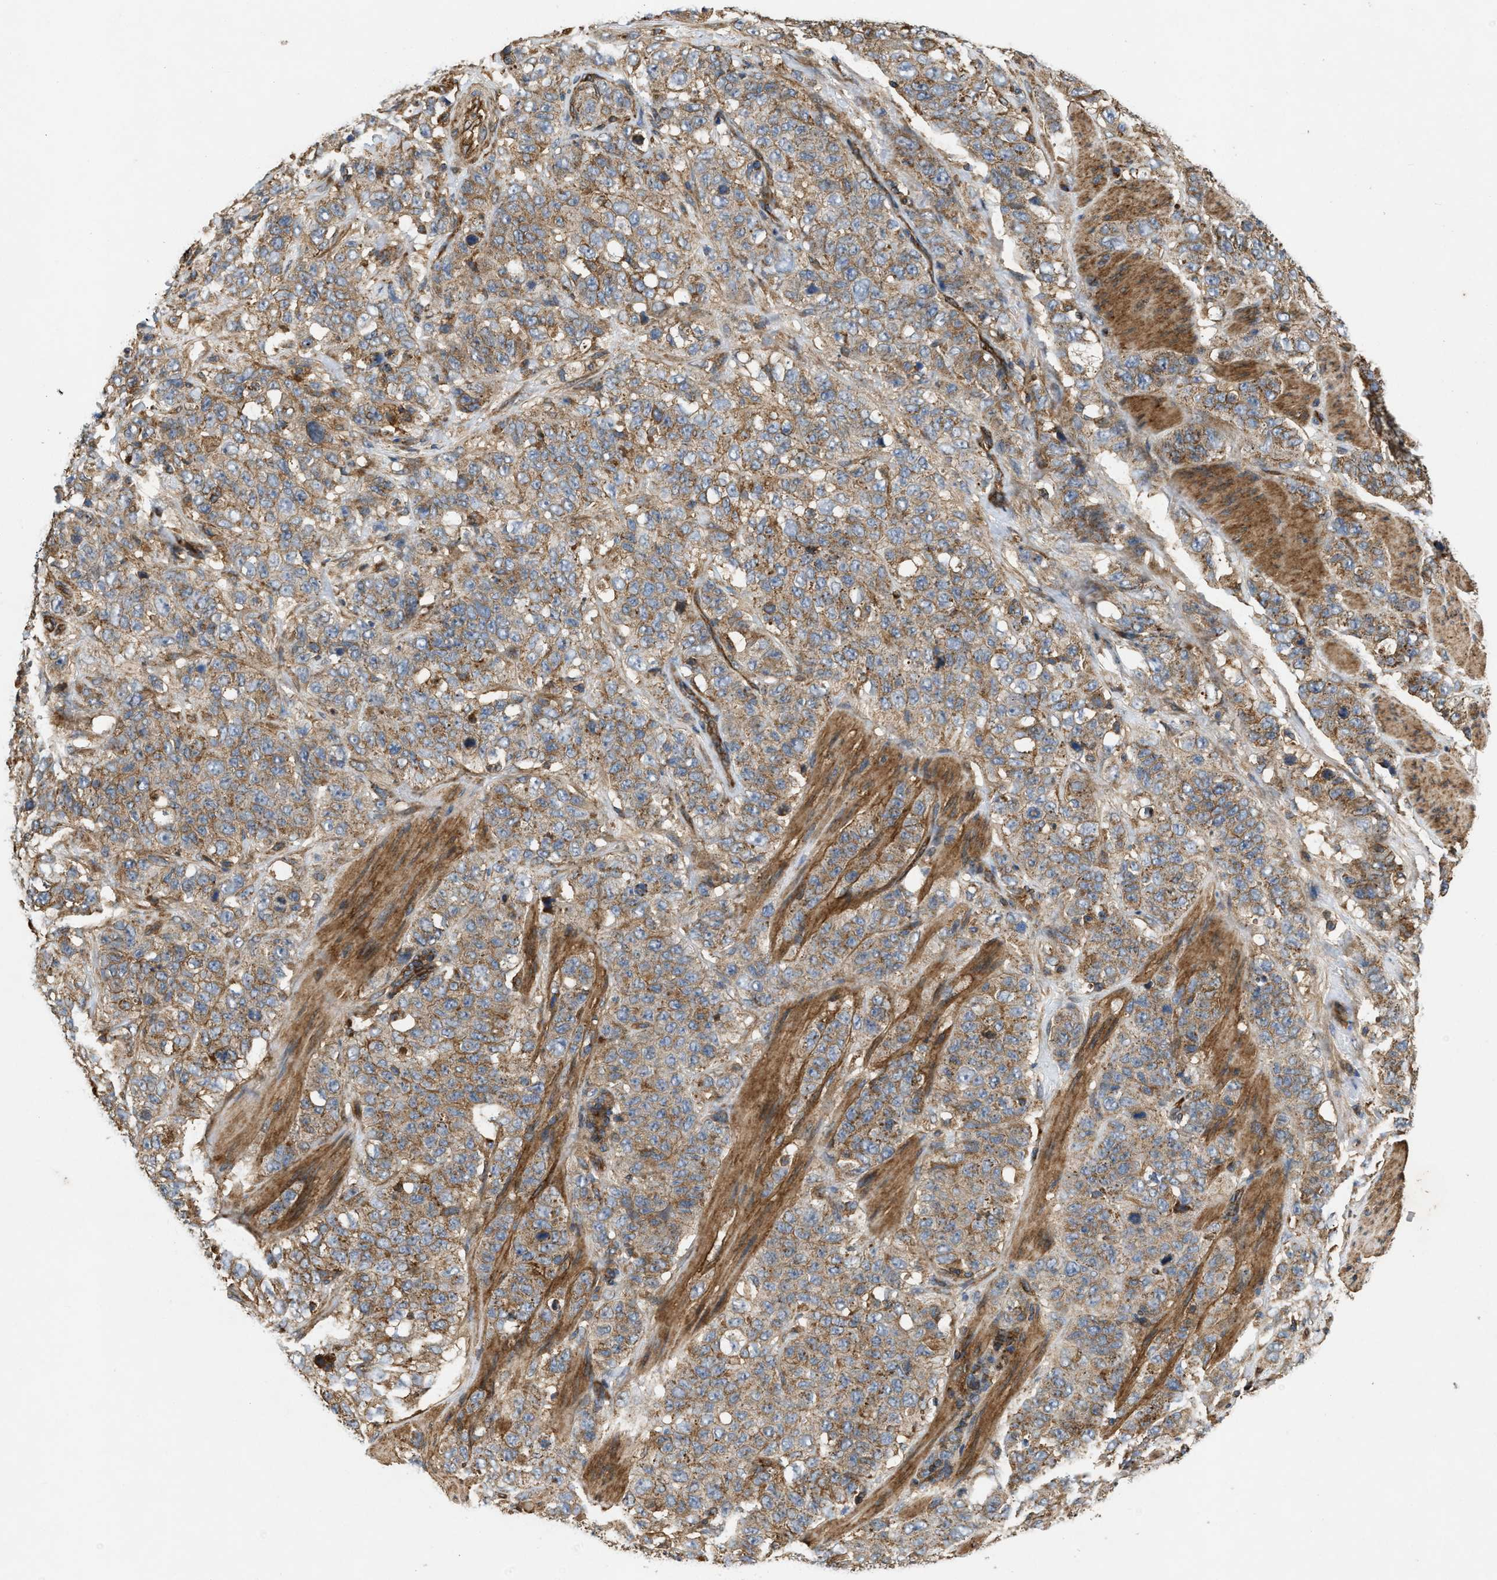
{"staining": {"intensity": "moderate", "quantity": ">75%", "location": "cytoplasmic/membranous"}, "tissue": "stomach cancer", "cell_type": "Tumor cells", "image_type": "cancer", "snomed": [{"axis": "morphology", "description": "Adenocarcinoma, NOS"}, {"axis": "topography", "description": "Stomach"}], "caption": "Immunohistochemistry image of neoplastic tissue: human adenocarcinoma (stomach) stained using immunohistochemistry exhibits medium levels of moderate protein expression localized specifically in the cytoplasmic/membranous of tumor cells, appearing as a cytoplasmic/membranous brown color.", "gene": "GNB4", "patient": {"sex": "male", "age": 48}}